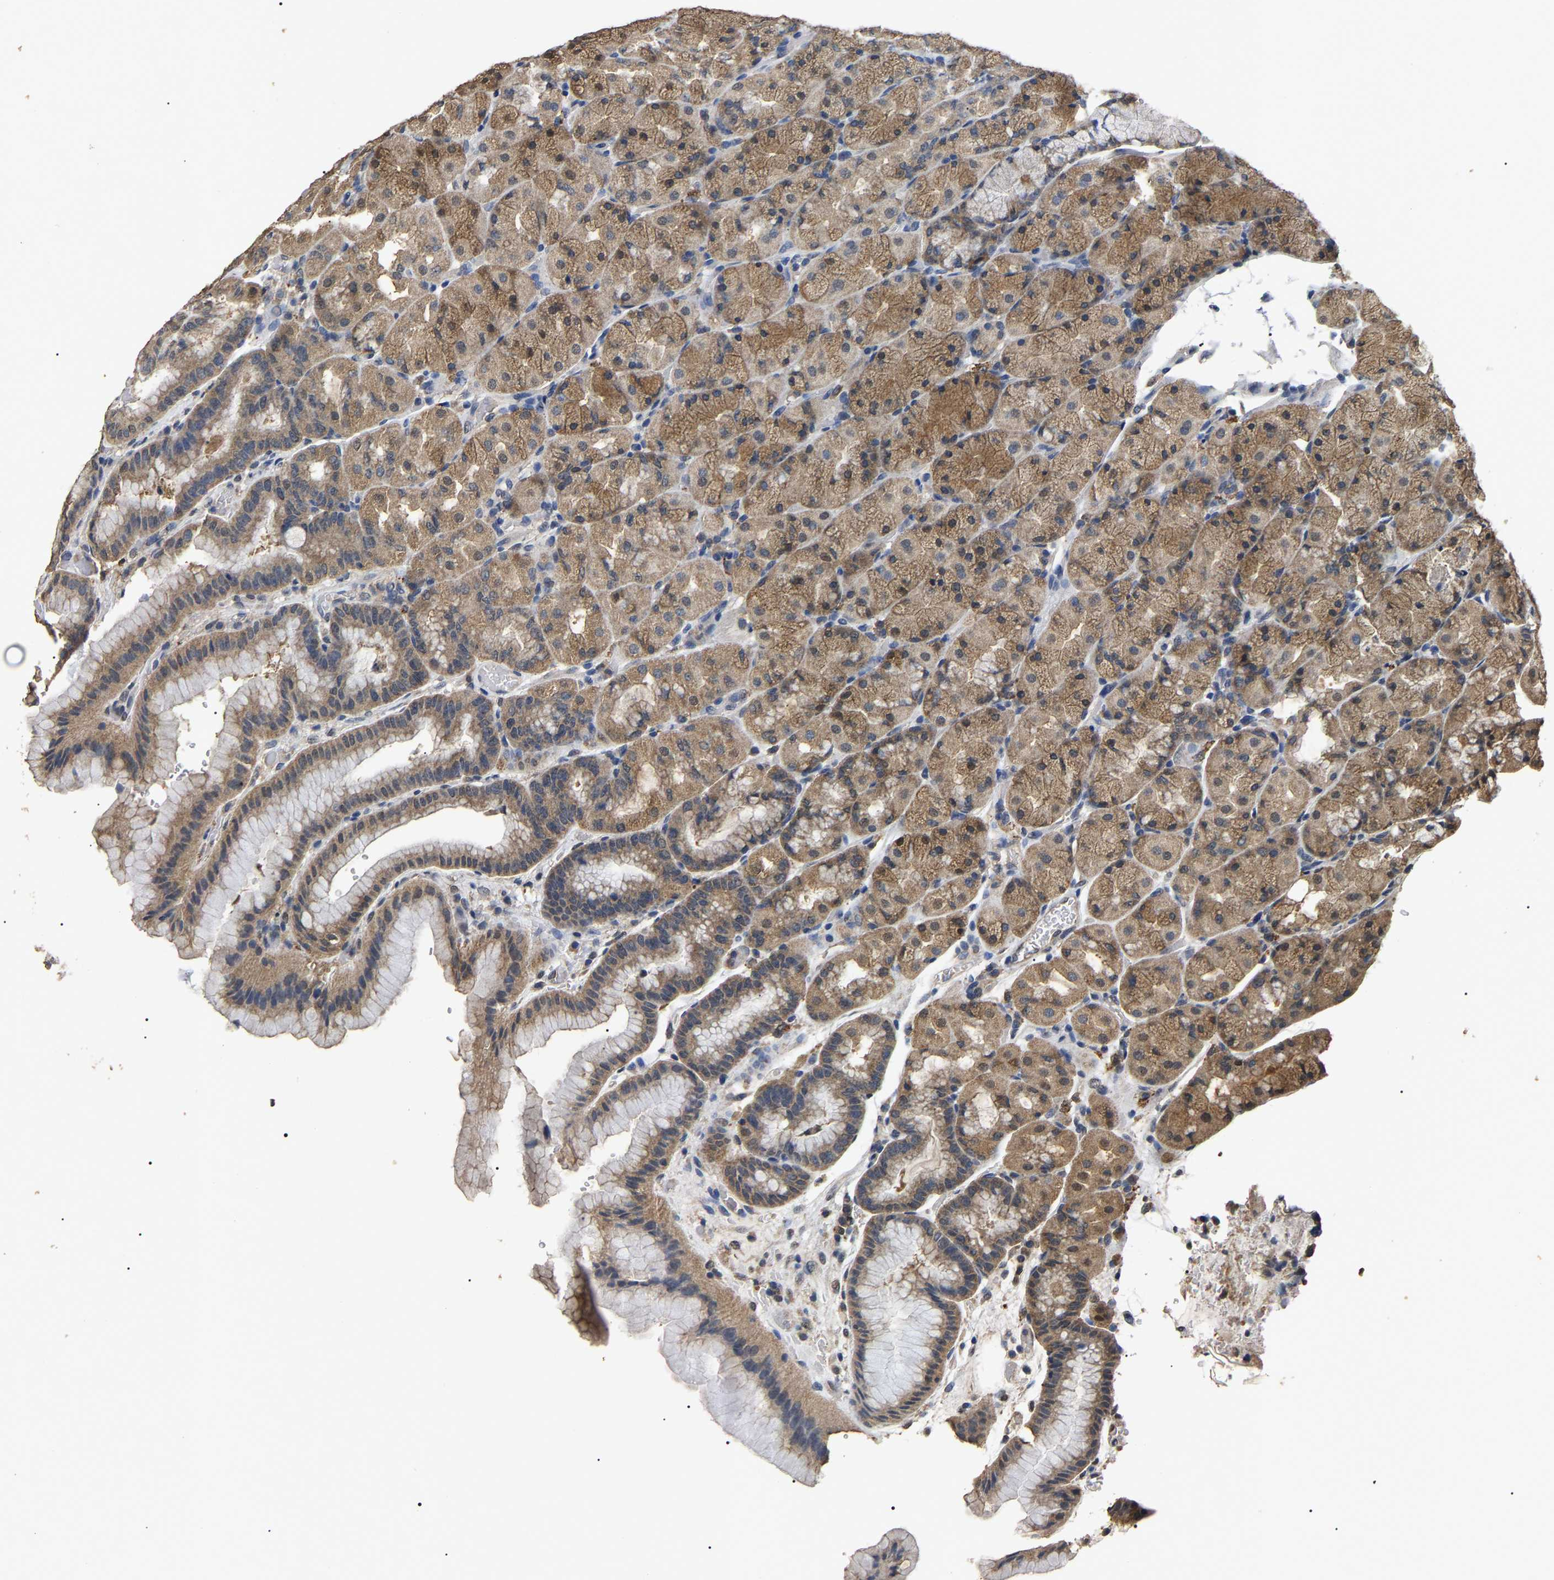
{"staining": {"intensity": "moderate", "quantity": ">75%", "location": "cytoplasmic/membranous,nuclear"}, "tissue": "stomach", "cell_type": "Glandular cells", "image_type": "normal", "snomed": [{"axis": "morphology", "description": "Normal tissue, NOS"}, {"axis": "morphology", "description": "Carcinoid, malignant, NOS"}, {"axis": "topography", "description": "Stomach, upper"}], "caption": "Immunohistochemical staining of benign human stomach demonstrates moderate cytoplasmic/membranous,nuclear protein staining in approximately >75% of glandular cells.", "gene": "PSMD8", "patient": {"sex": "male", "age": 39}}